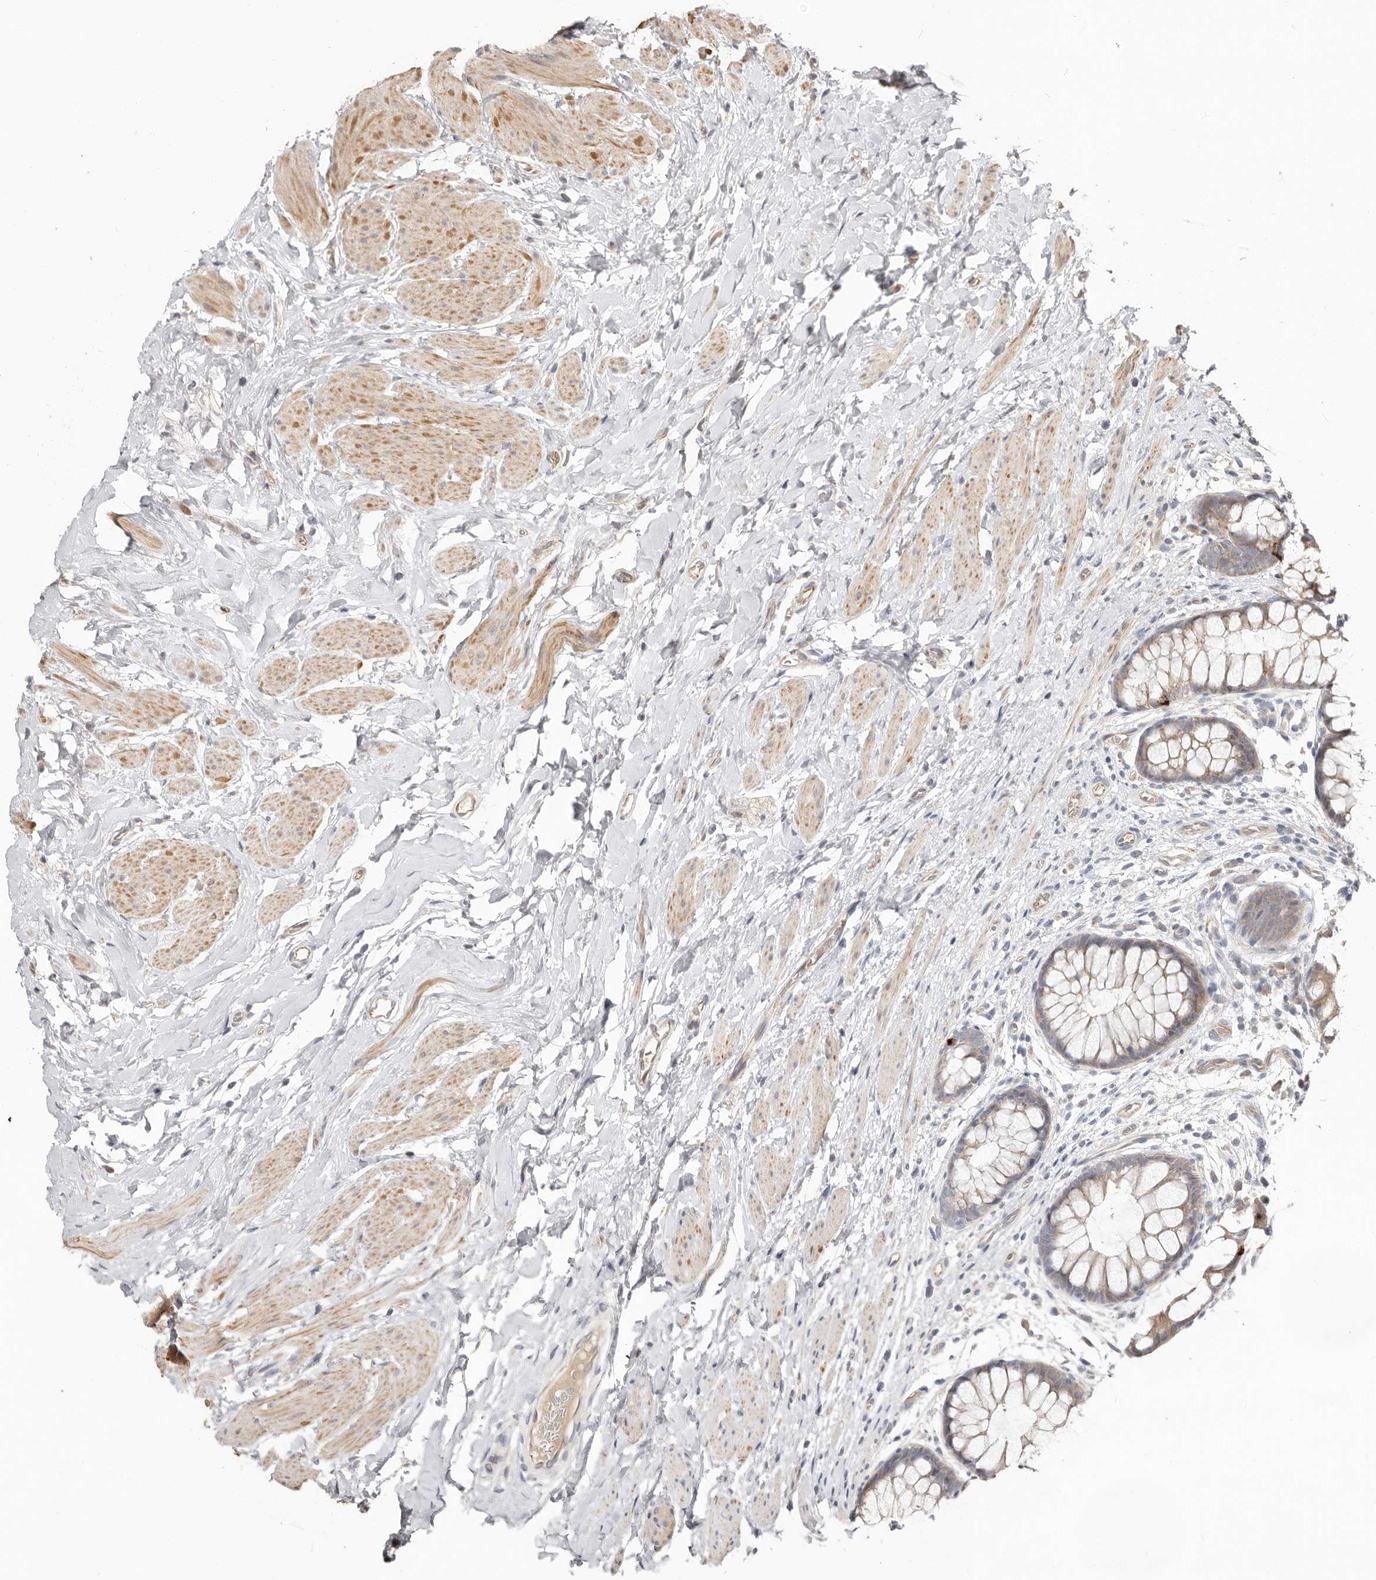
{"staining": {"intensity": "weak", "quantity": ">75%", "location": "cytoplasmic/membranous"}, "tissue": "colon", "cell_type": "Endothelial cells", "image_type": "normal", "snomed": [{"axis": "morphology", "description": "Normal tissue, NOS"}, {"axis": "topography", "description": "Colon"}], "caption": "This is an image of immunohistochemistry (IHC) staining of normal colon, which shows weak positivity in the cytoplasmic/membranous of endothelial cells.", "gene": "MTFR2", "patient": {"sex": "female", "age": 62}}